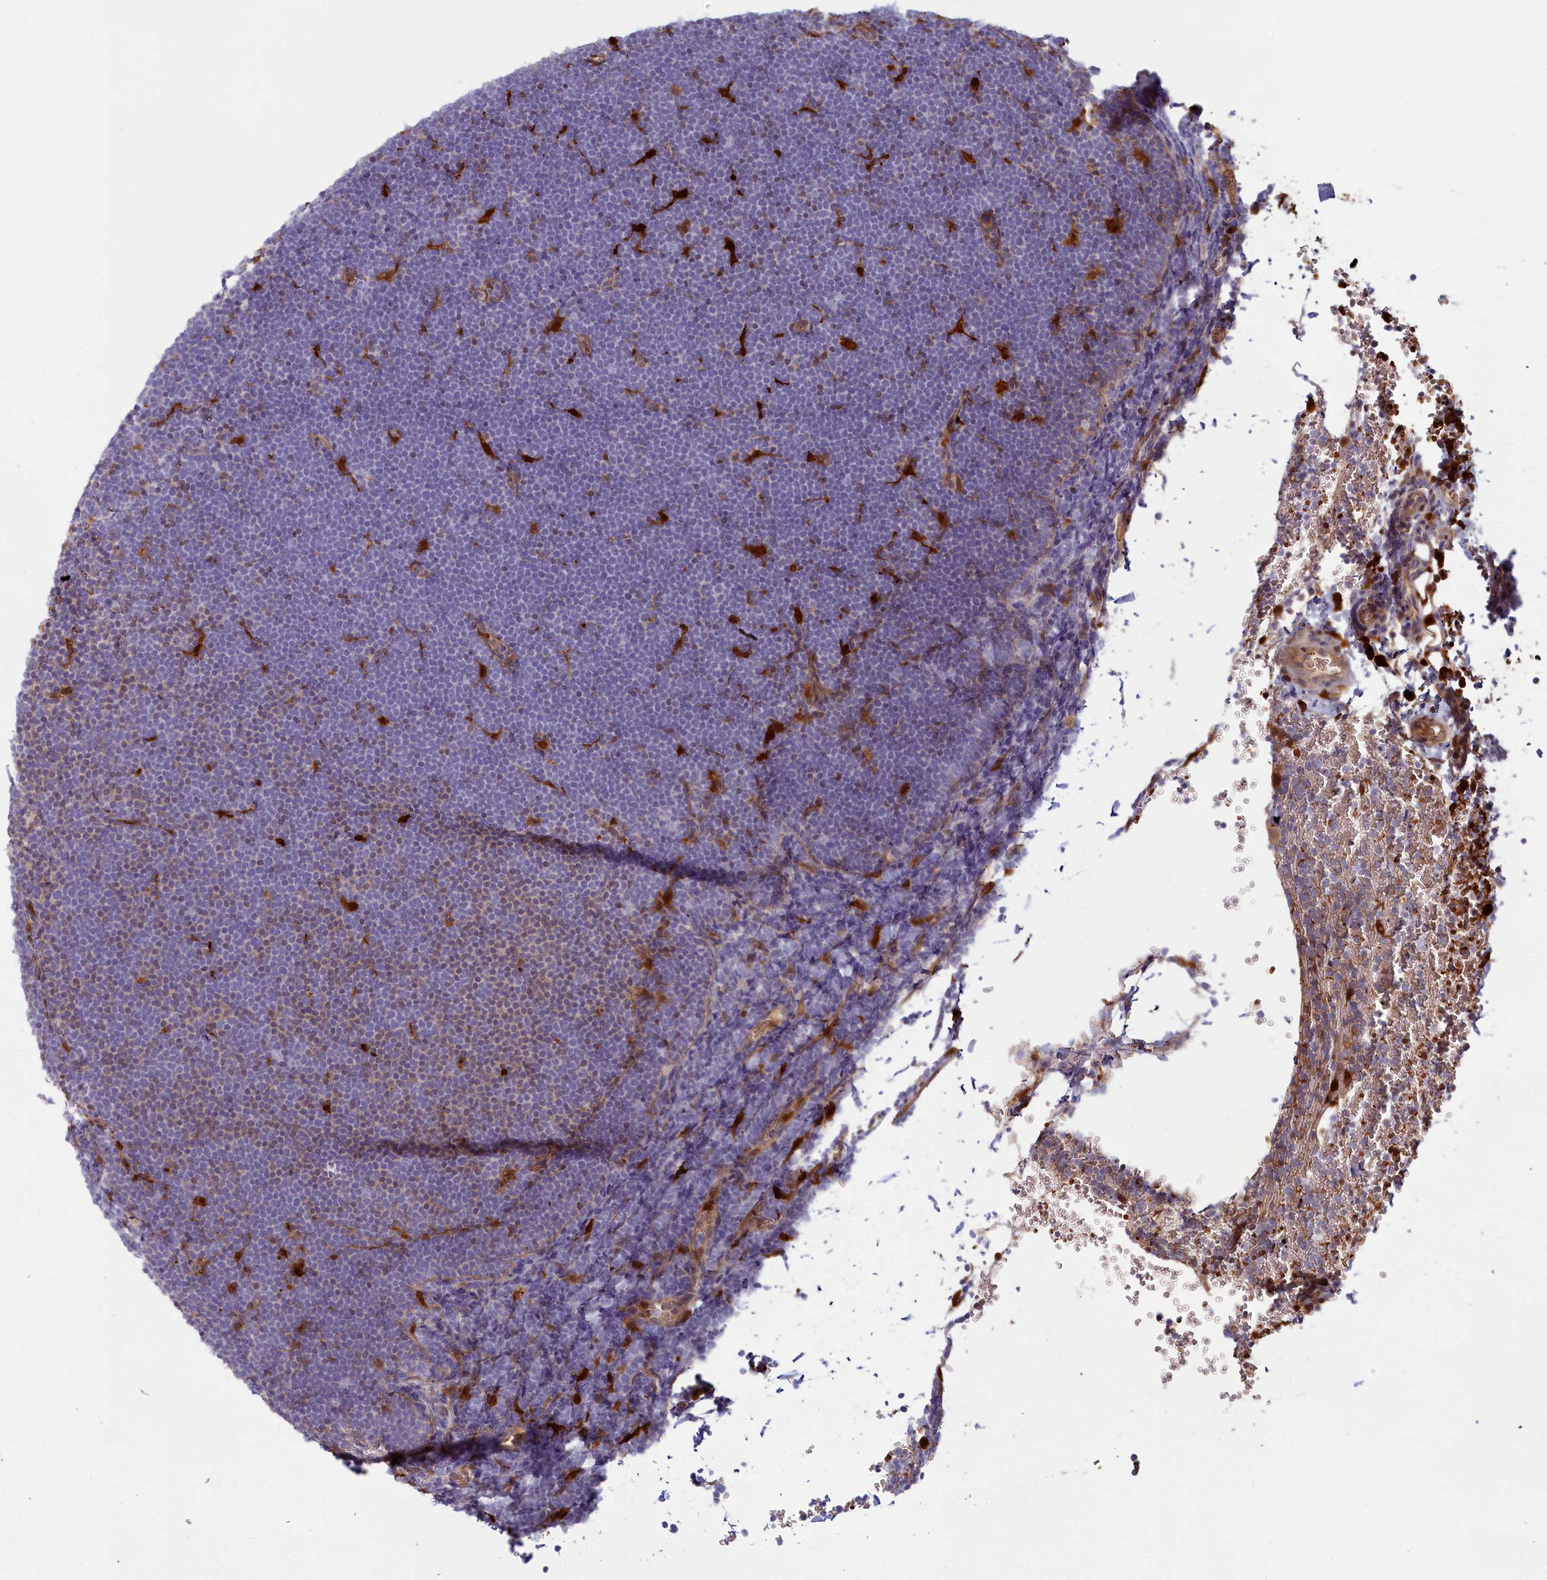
{"staining": {"intensity": "negative", "quantity": "none", "location": "none"}, "tissue": "lymphoma", "cell_type": "Tumor cells", "image_type": "cancer", "snomed": [{"axis": "morphology", "description": "Malignant lymphoma, non-Hodgkin's type, High grade"}, {"axis": "topography", "description": "Lymph node"}], "caption": "IHC image of malignant lymphoma, non-Hodgkin's type (high-grade) stained for a protein (brown), which reveals no positivity in tumor cells.", "gene": "BLVRB", "patient": {"sex": "male", "age": 13}}